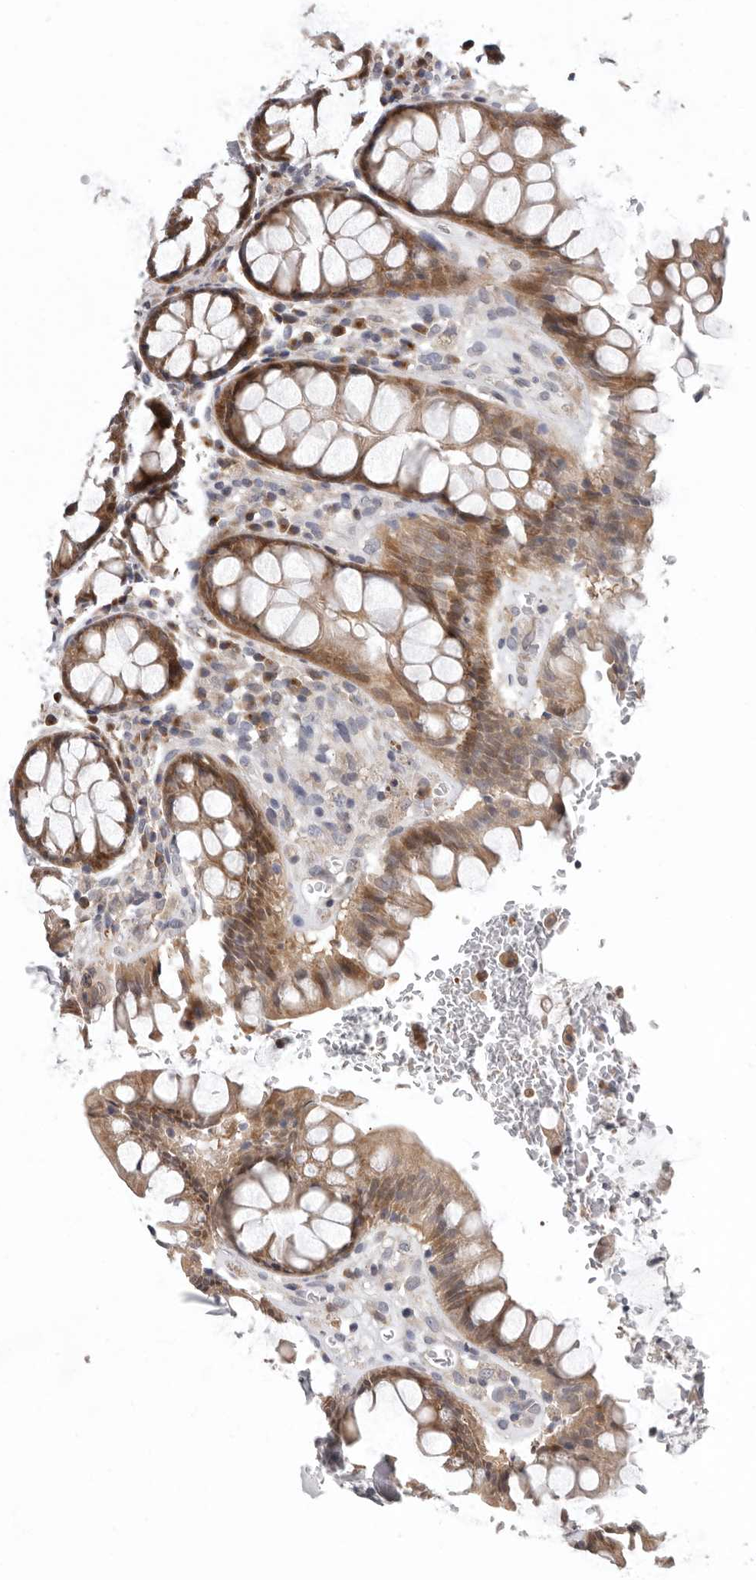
{"staining": {"intensity": "moderate", "quantity": ">75%", "location": "cytoplasmic/membranous"}, "tissue": "rectum", "cell_type": "Glandular cells", "image_type": "normal", "snomed": [{"axis": "morphology", "description": "Normal tissue, NOS"}, {"axis": "topography", "description": "Rectum"}], "caption": "Protein staining reveals moderate cytoplasmic/membranous positivity in approximately >75% of glandular cells in unremarkable rectum. The protein is shown in brown color, while the nuclei are stained blue.", "gene": "RALGPS2", "patient": {"sex": "male", "age": 64}}